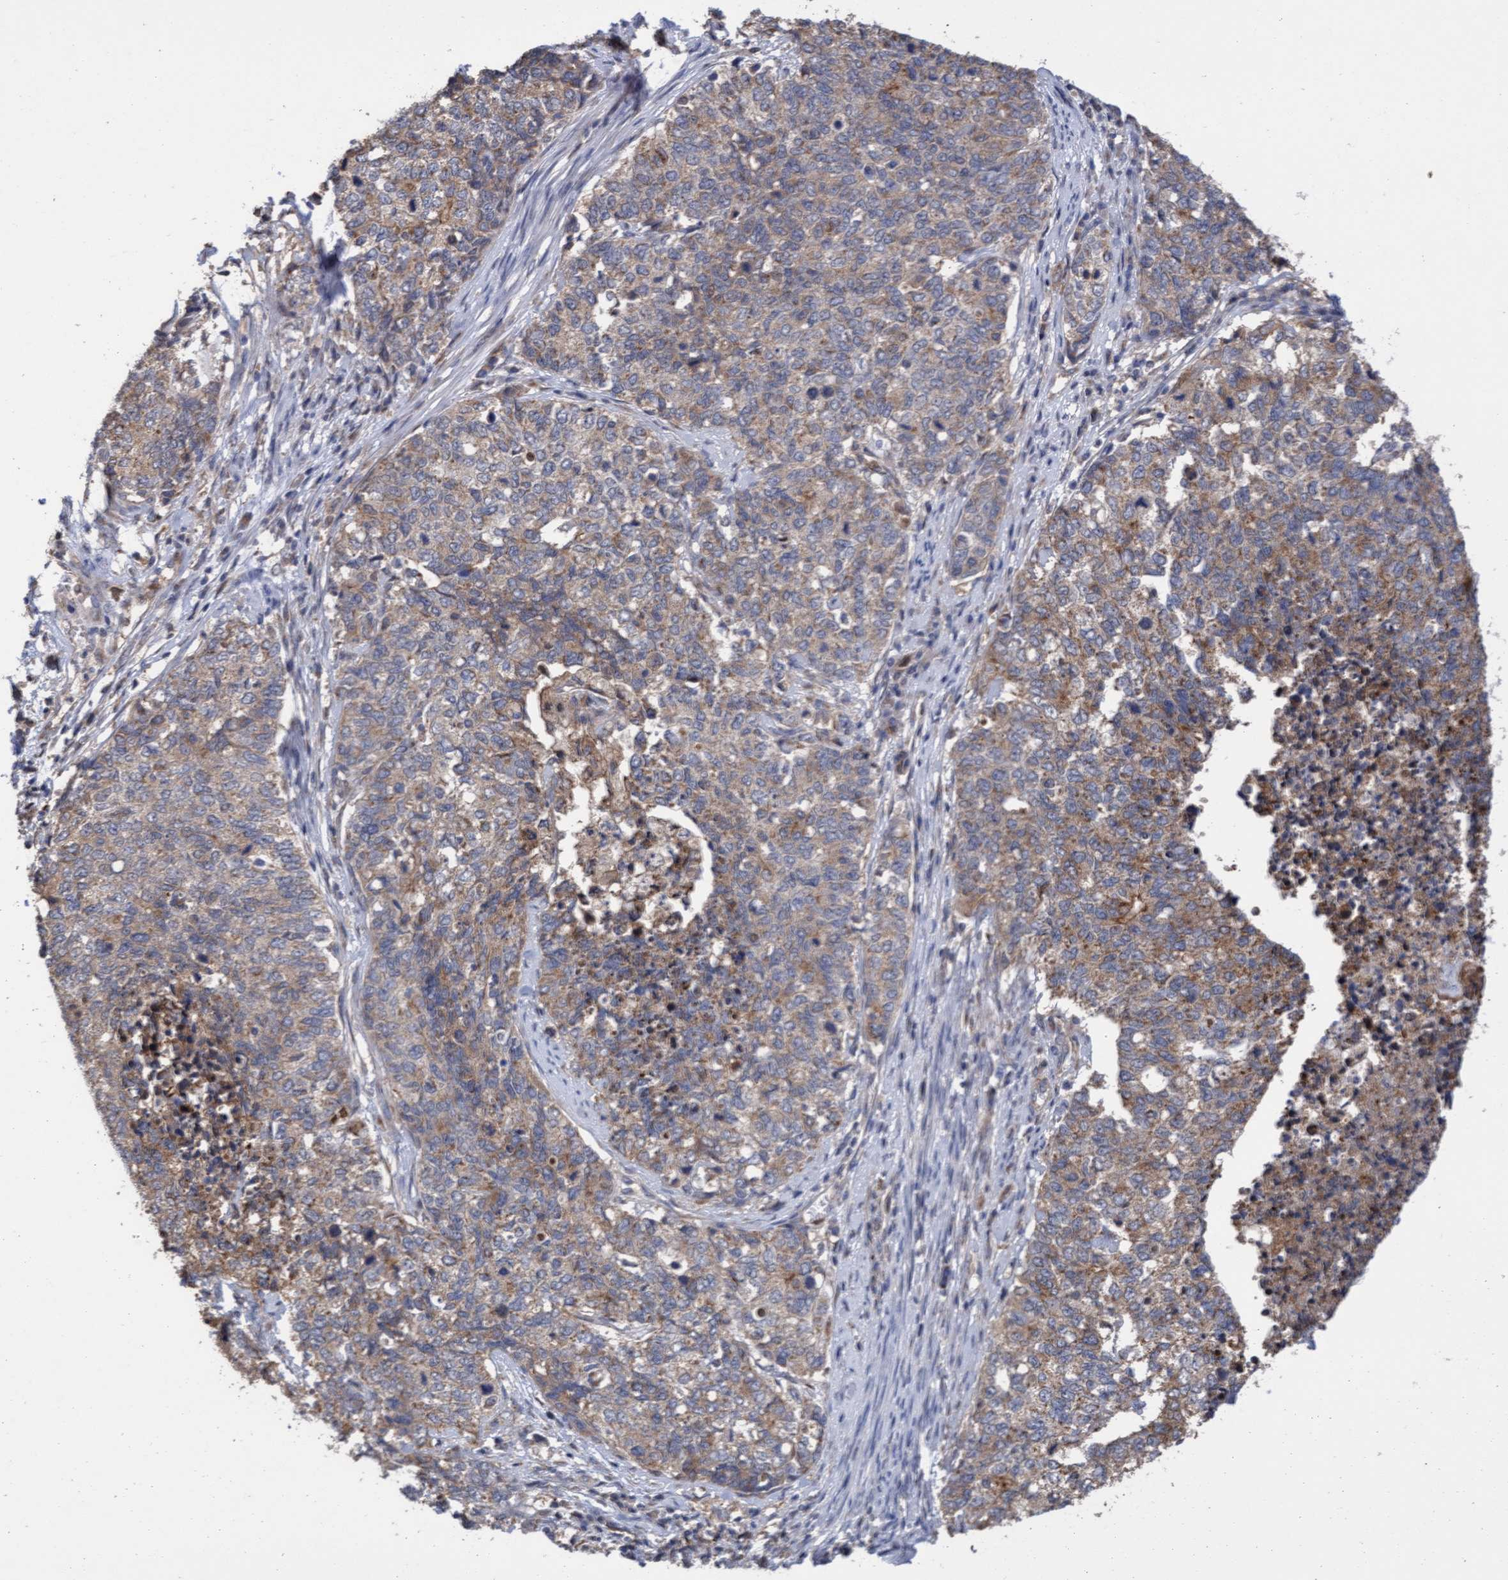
{"staining": {"intensity": "weak", "quantity": ">75%", "location": "cytoplasmic/membranous"}, "tissue": "cervical cancer", "cell_type": "Tumor cells", "image_type": "cancer", "snomed": [{"axis": "morphology", "description": "Squamous cell carcinoma, NOS"}, {"axis": "topography", "description": "Cervix"}], "caption": "About >75% of tumor cells in human cervical cancer (squamous cell carcinoma) display weak cytoplasmic/membranous protein expression as visualized by brown immunohistochemical staining.", "gene": "ITFG1", "patient": {"sex": "female", "age": 63}}